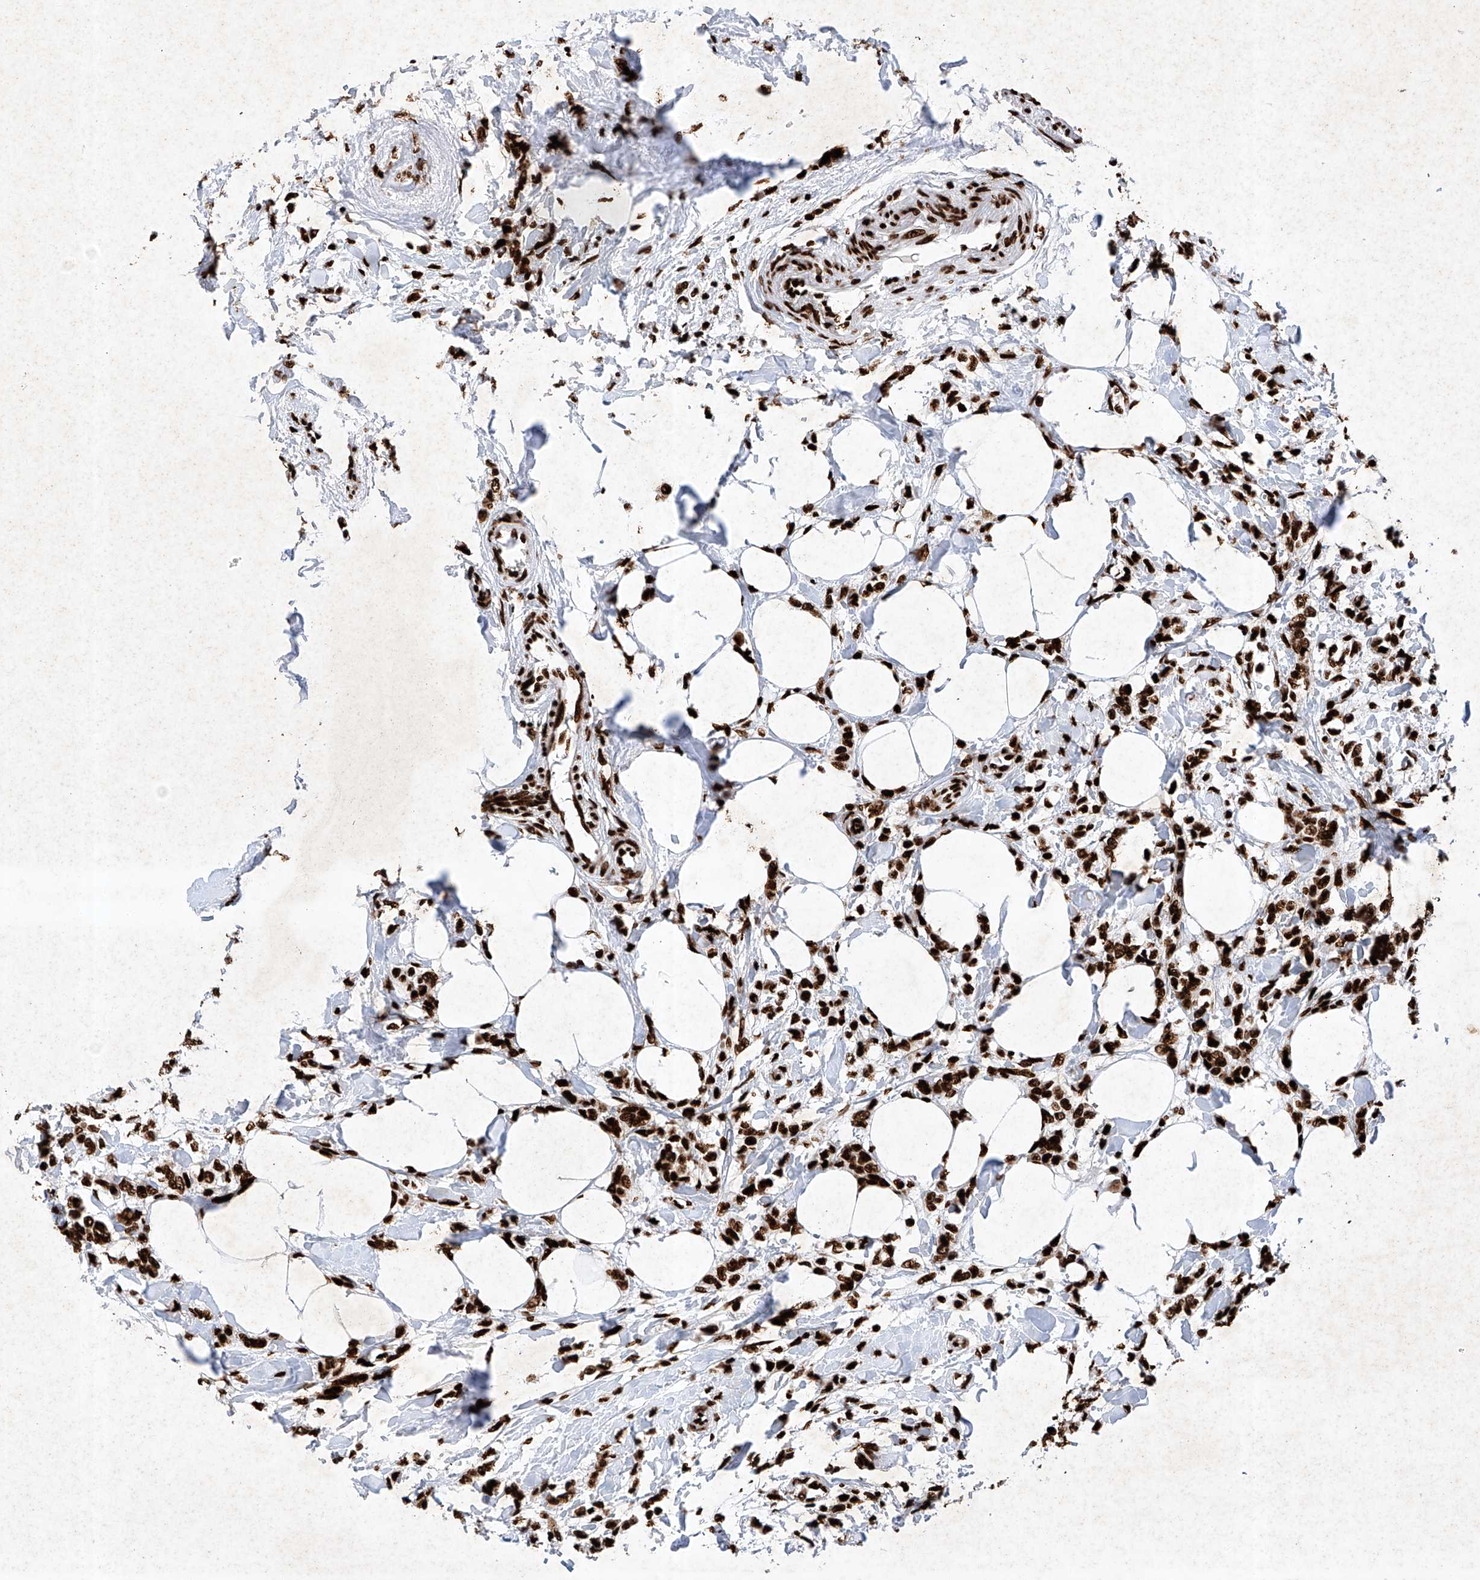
{"staining": {"intensity": "strong", "quantity": ">75%", "location": "nuclear"}, "tissue": "breast cancer", "cell_type": "Tumor cells", "image_type": "cancer", "snomed": [{"axis": "morphology", "description": "Lobular carcinoma, in situ"}, {"axis": "morphology", "description": "Lobular carcinoma"}, {"axis": "topography", "description": "Breast"}], "caption": "Protein expression analysis of human lobular carcinoma (breast) reveals strong nuclear positivity in approximately >75% of tumor cells.", "gene": "SRSF6", "patient": {"sex": "female", "age": 41}}